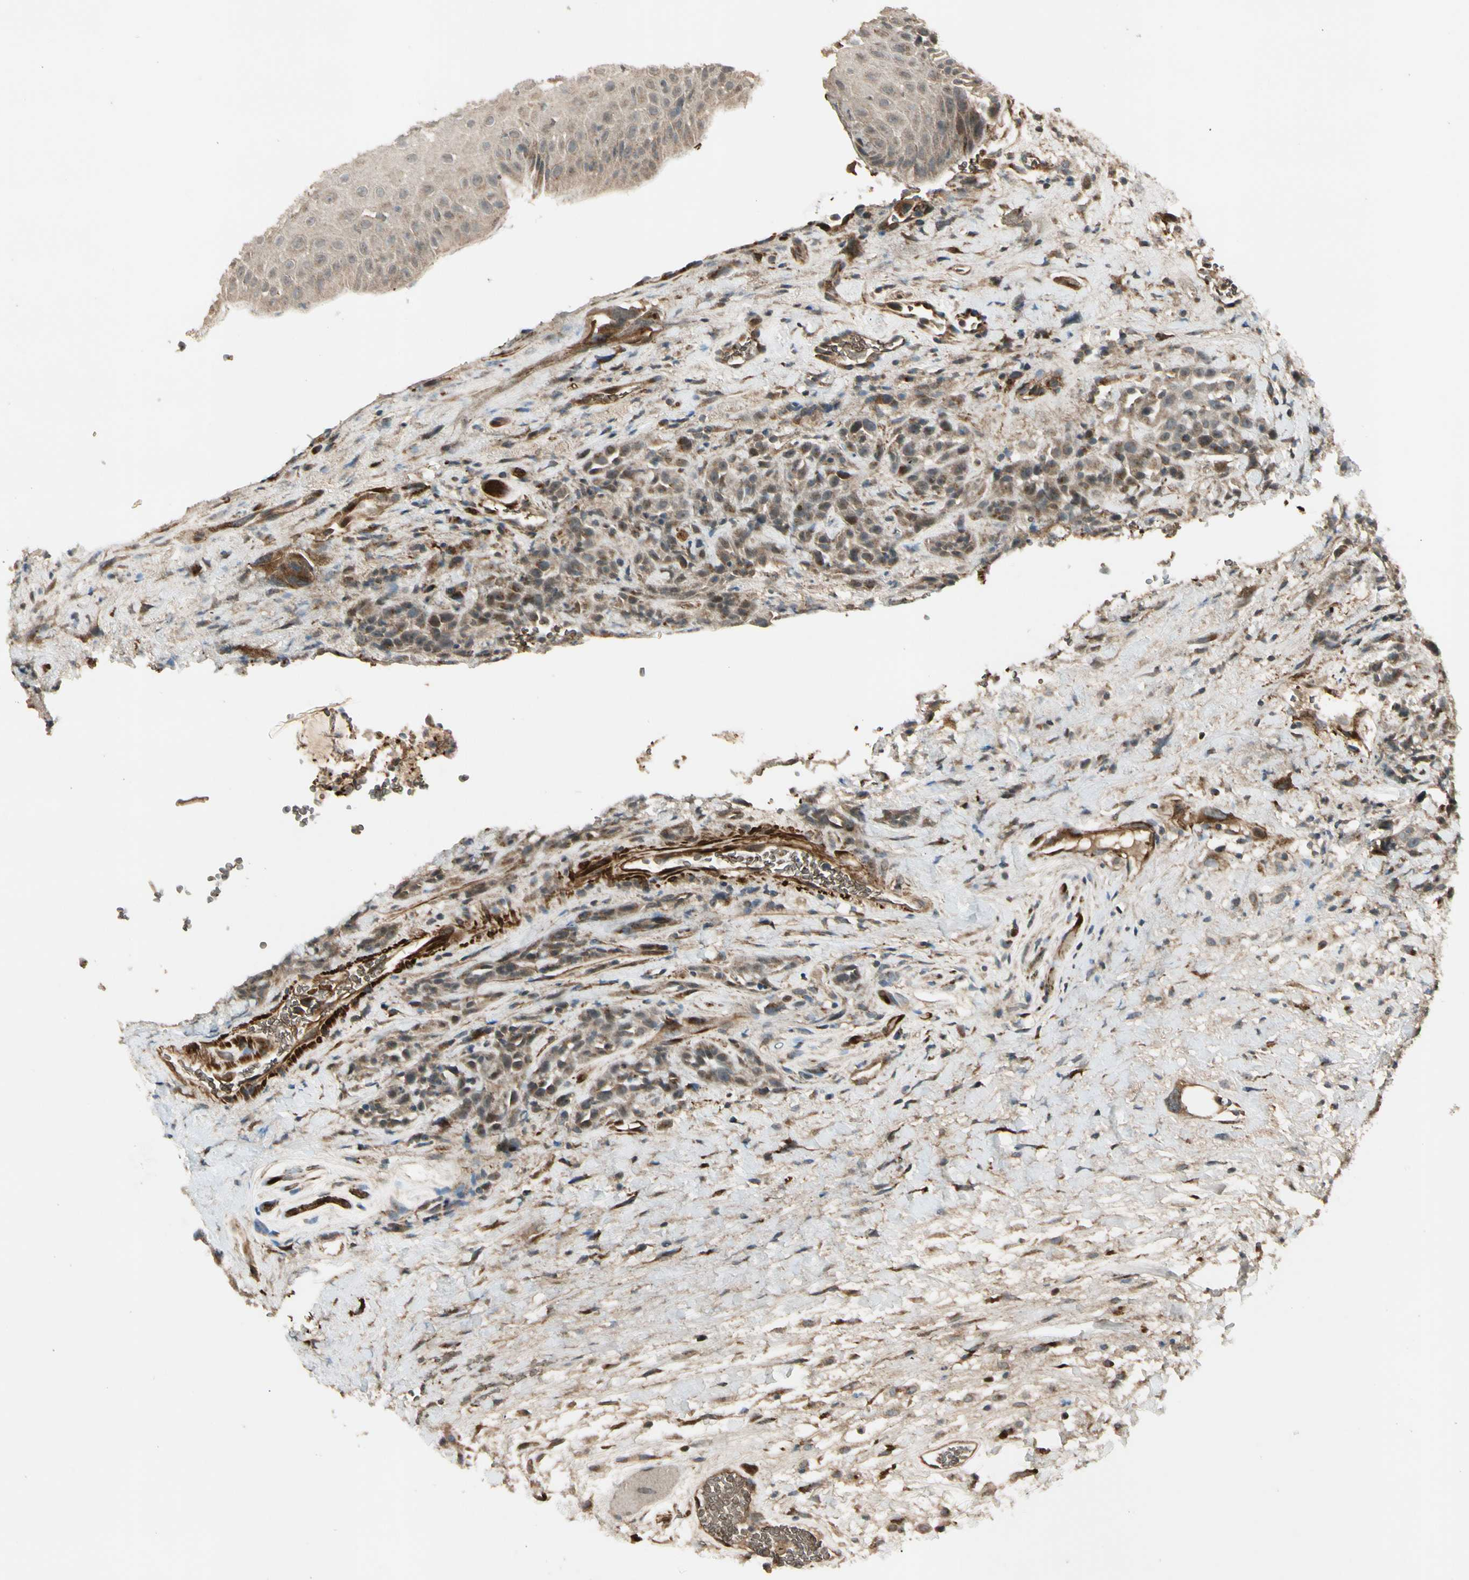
{"staining": {"intensity": "moderate", "quantity": "25%-75%", "location": "cytoplasmic/membranous"}, "tissue": "head and neck cancer", "cell_type": "Tumor cells", "image_type": "cancer", "snomed": [{"axis": "morphology", "description": "Normal tissue, NOS"}, {"axis": "morphology", "description": "Squamous cell carcinoma, NOS"}, {"axis": "topography", "description": "Cartilage tissue"}, {"axis": "topography", "description": "Head-Neck"}], "caption": "Immunohistochemical staining of human head and neck cancer reveals moderate cytoplasmic/membranous protein staining in approximately 25%-75% of tumor cells.", "gene": "GCK", "patient": {"sex": "male", "age": 62}}